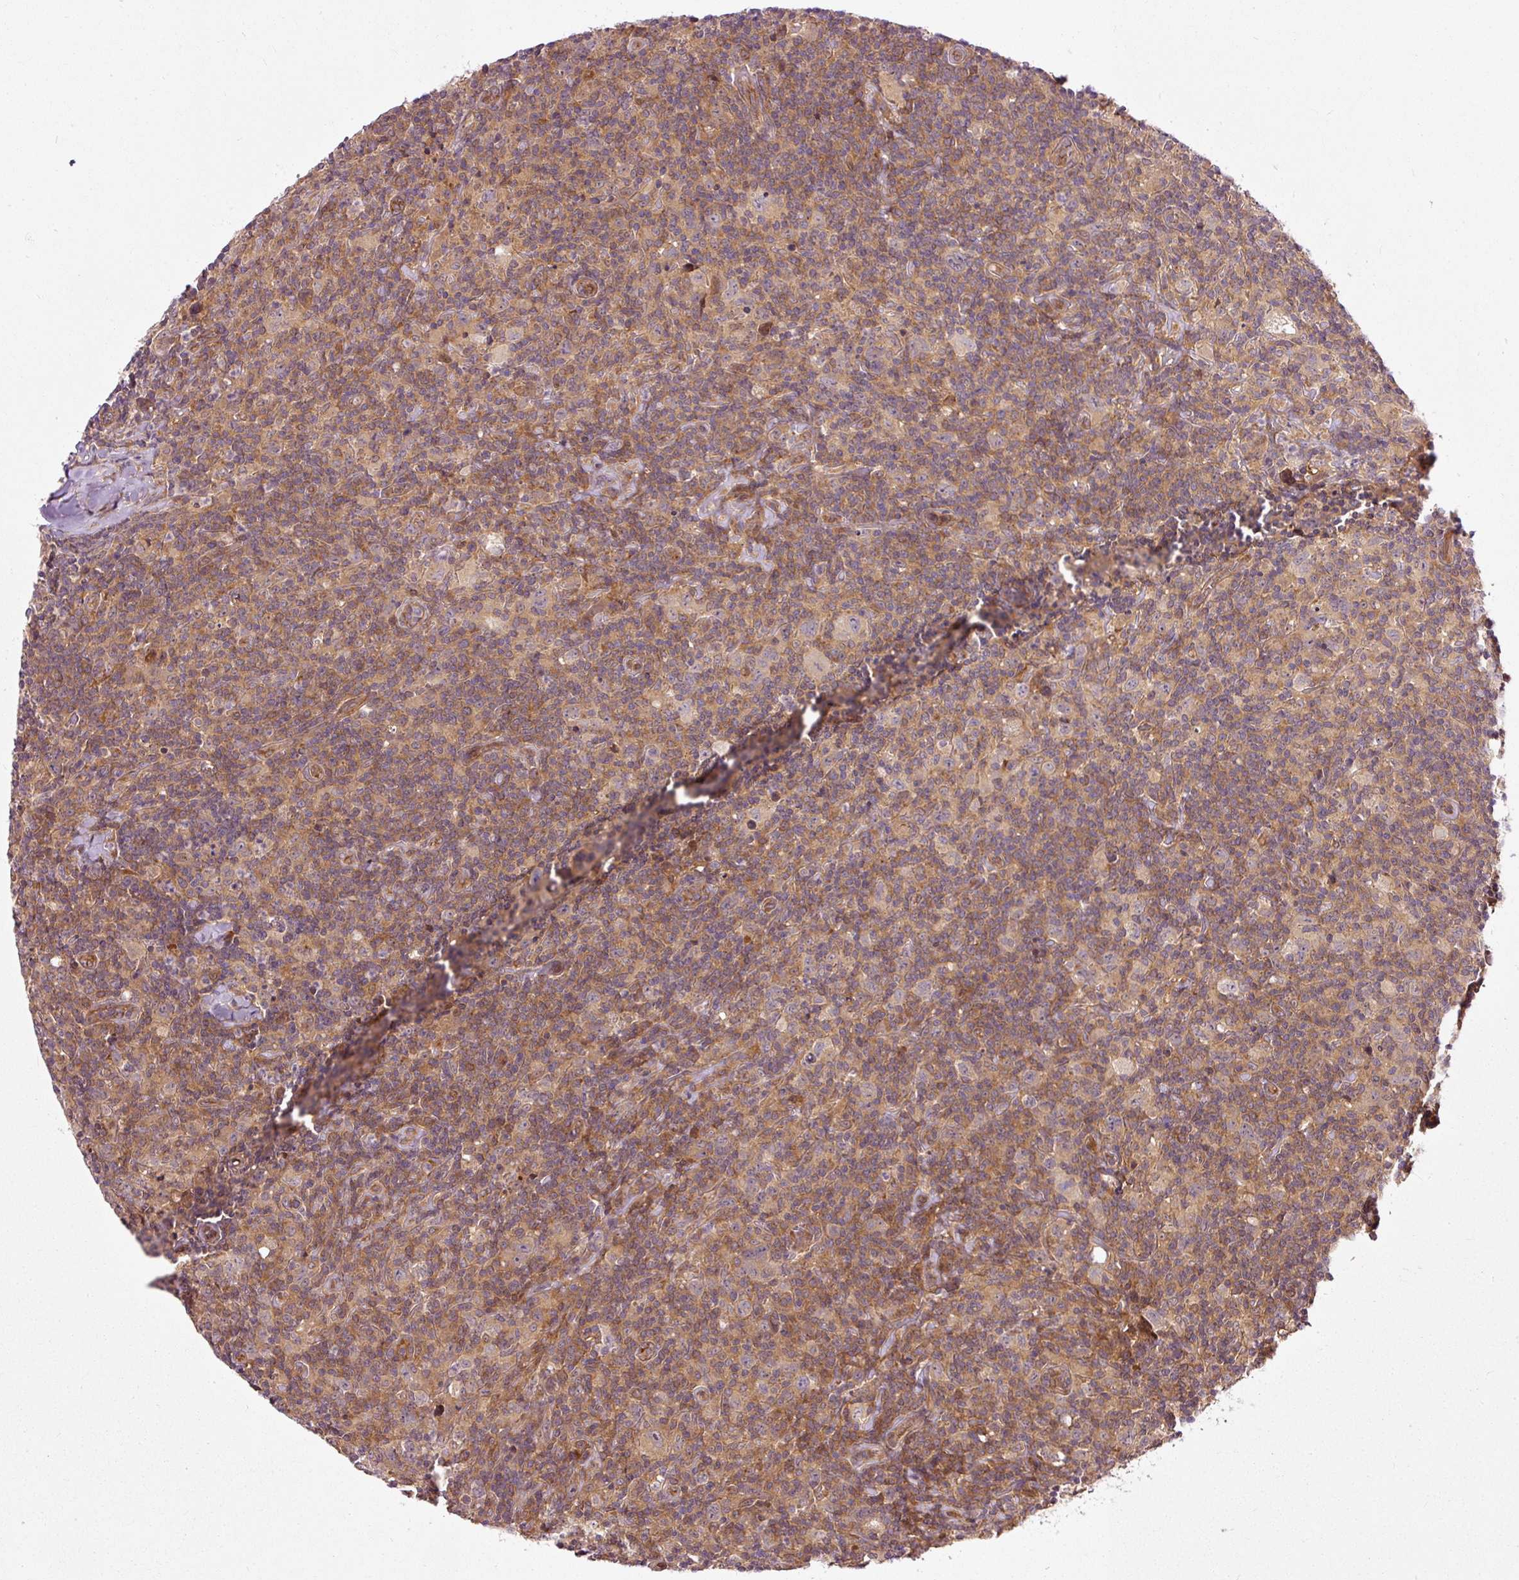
{"staining": {"intensity": "negative", "quantity": "none", "location": "none"}, "tissue": "lymphoma", "cell_type": "Tumor cells", "image_type": "cancer", "snomed": [{"axis": "morphology", "description": "Hodgkin's disease, NOS"}, {"axis": "topography", "description": "Lymph node"}], "caption": "High magnification brightfield microscopy of lymphoma stained with DAB (brown) and counterstained with hematoxylin (blue): tumor cells show no significant staining. (Immunohistochemistry (ihc), brightfield microscopy, high magnification).", "gene": "MIF4GD", "patient": {"sex": "female", "age": 18}}